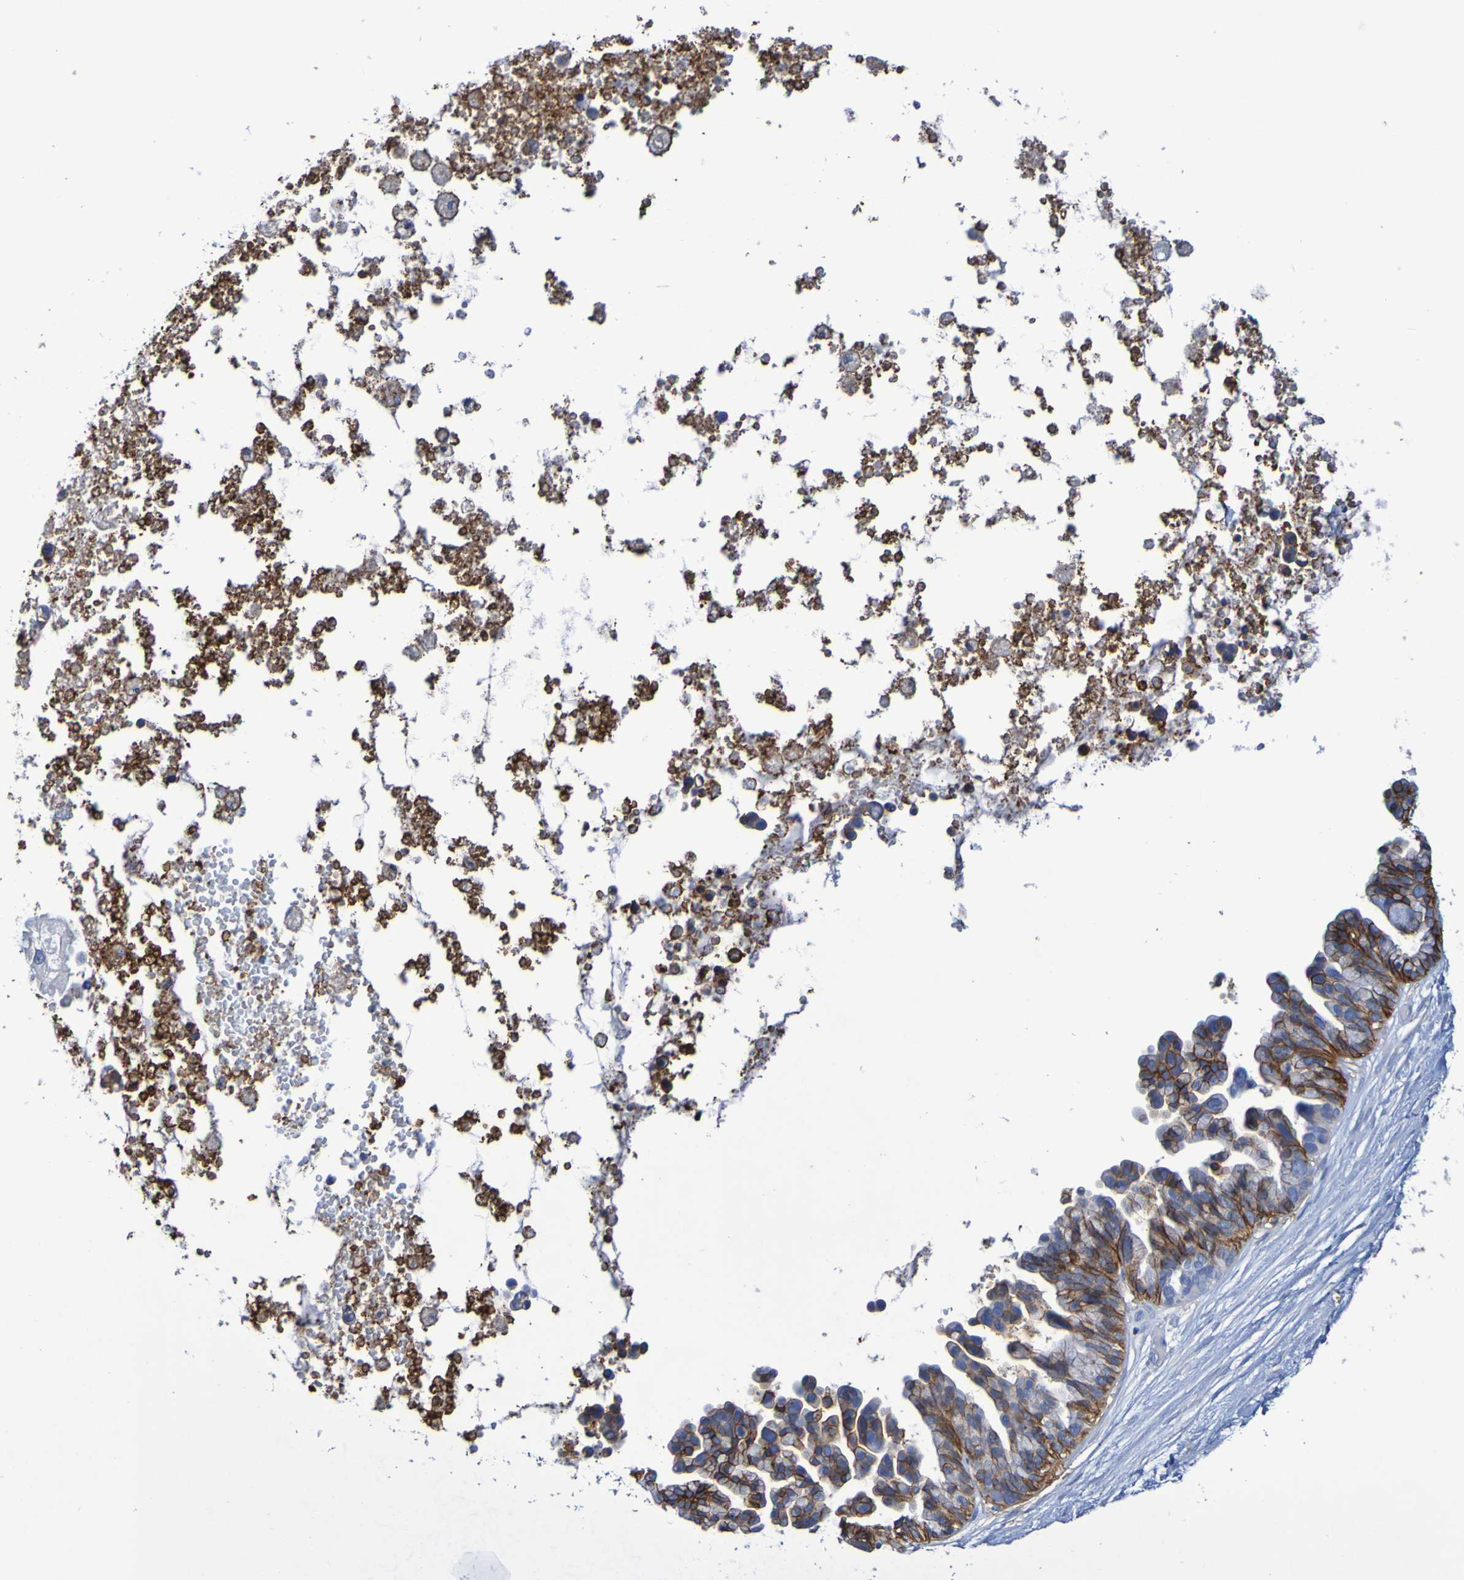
{"staining": {"intensity": "moderate", "quantity": "<25%", "location": "cytoplasmic/membranous"}, "tissue": "ovarian cancer", "cell_type": "Tumor cells", "image_type": "cancer", "snomed": [{"axis": "morphology", "description": "Cystadenocarcinoma, serous, NOS"}, {"axis": "topography", "description": "Ovary"}], "caption": "Ovarian serous cystadenocarcinoma stained for a protein (brown) demonstrates moderate cytoplasmic/membranous positive positivity in approximately <25% of tumor cells.", "gene": "SLC3A2", "patient": {"sex": "female", "age": 56}}